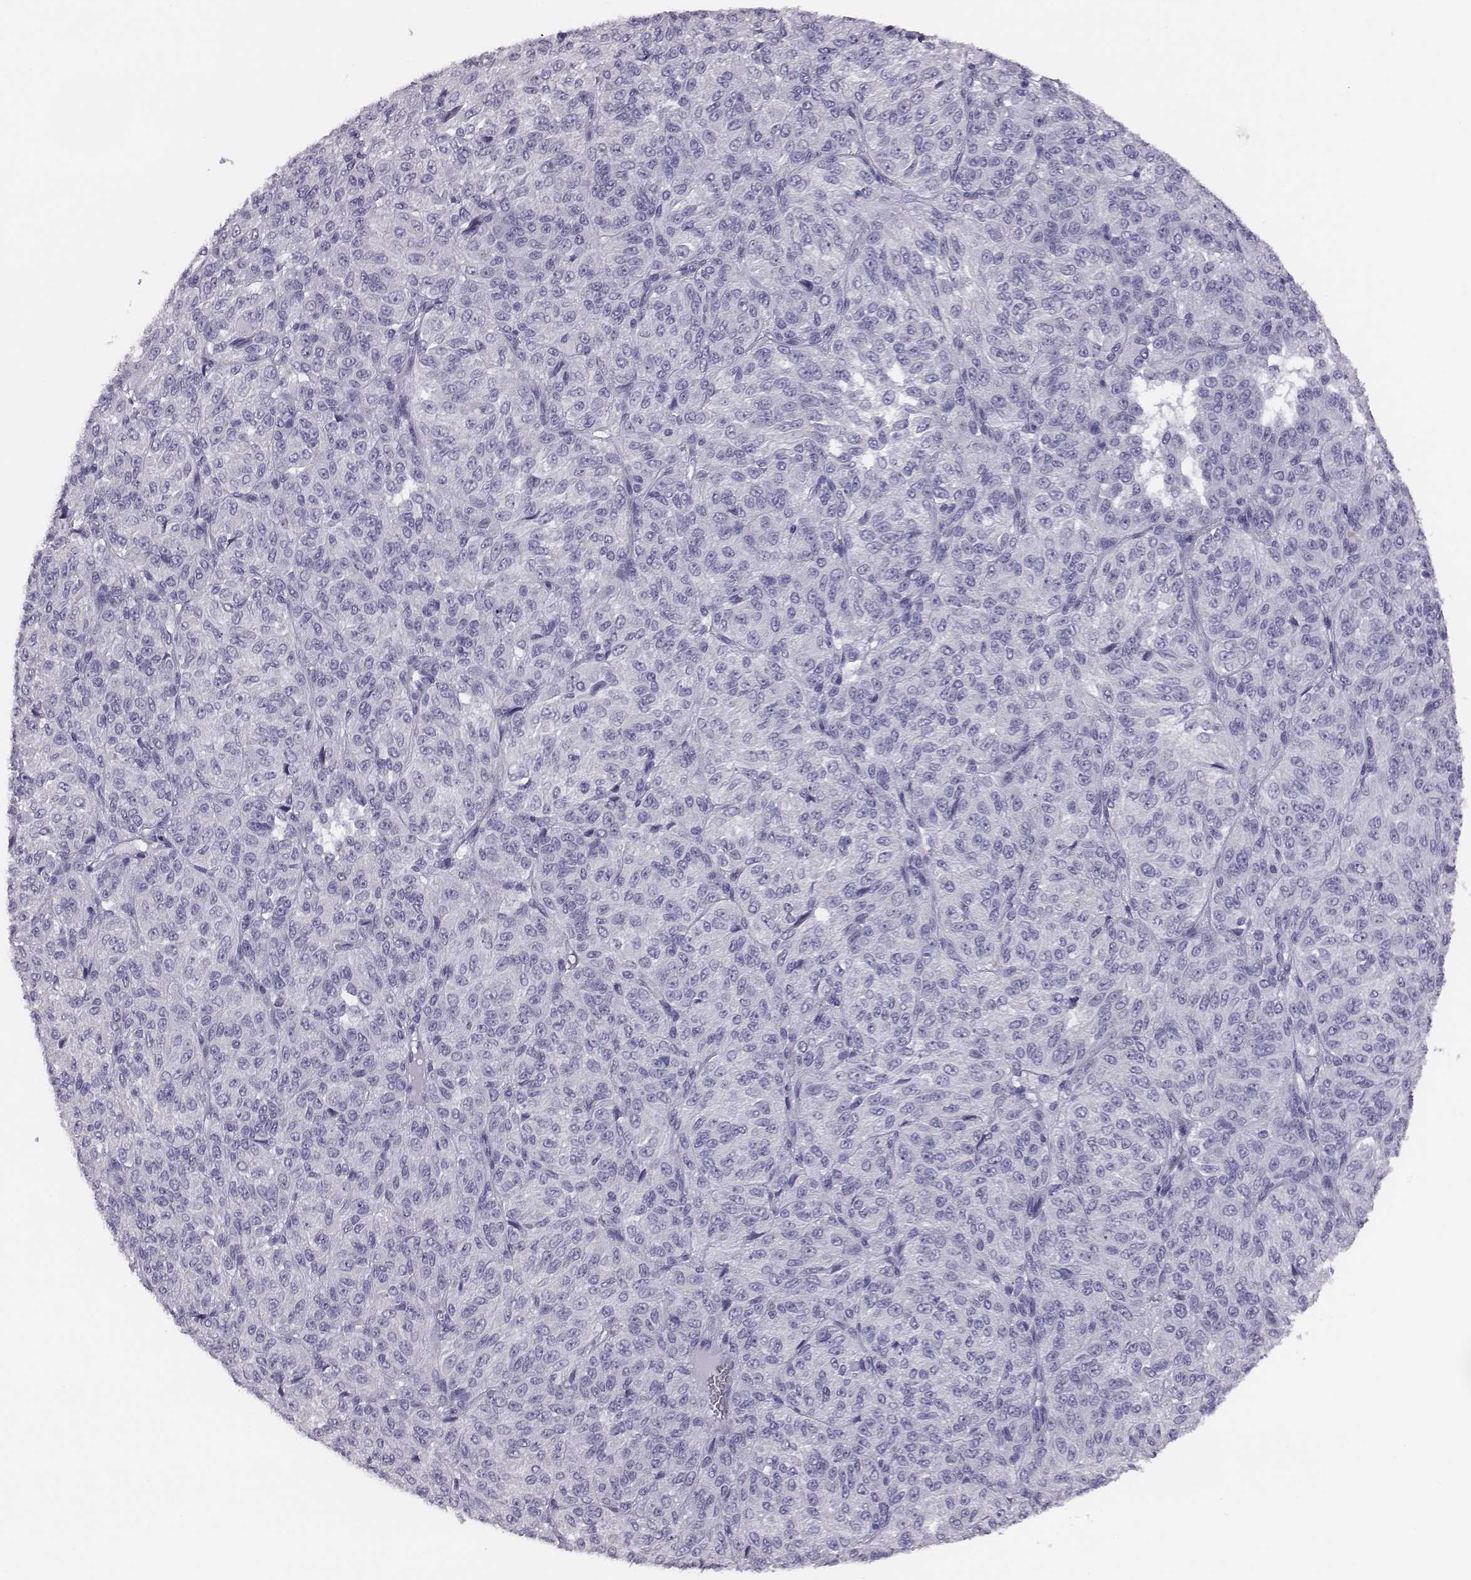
{"staining": {"intensity": "negative", "quantity": "none", "location": "none"}, "tissue": "melanoma", "cell_type": "Tumor cells", "image_type": "cancer", "snomed": [{"axis": "morphology", "description": "Malignant melanoma, Metastatic site"}, {"axis": "topography", "description": "Brain"}], "caption": "Tumor cells show no significant positivity in malignant melanoma (metastatic site).", "gene": "ACOD1", "patient": {"sex": "female", "age": 56}}